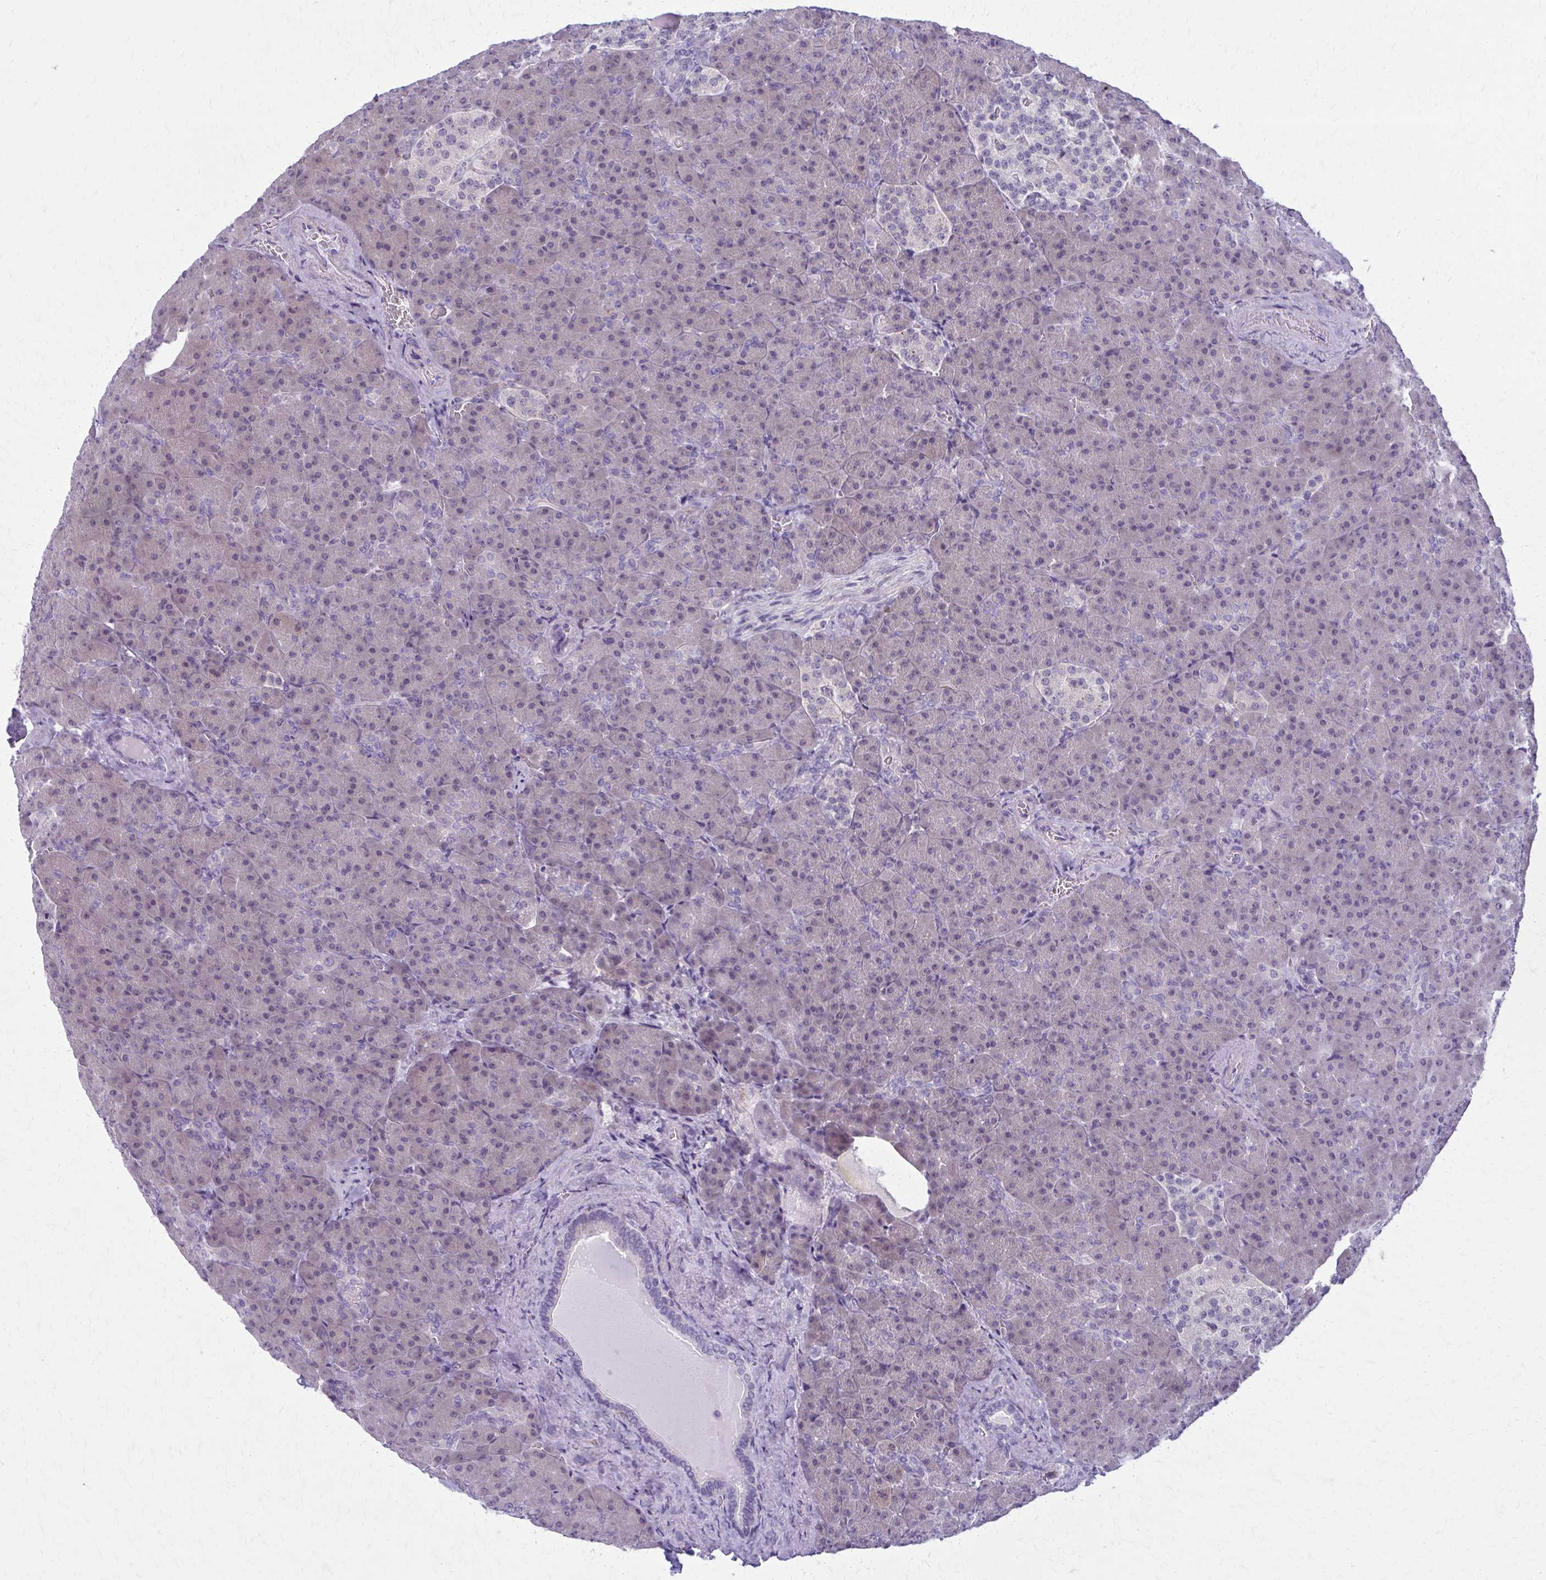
{"staining": {"intensity": "weak", "quantity": "<25%", "location": "nuclear"}, "tissue": "pancreas", "cell_type": "Exocrine glandular cells", "image_type": "normal", "snomed": [{"axis": "morphology", "description": "Normal tissue, NOS"}, {"axis": "topography", "description": "Pancreas"}], "caption": "Exocrine glandular cells show no significant protein positivity in unremarkable pancreas. The staining was performed using DAB (3,3'-diaminobenzidine) to visualize the protein expression in brown, while the nuclei were stained in blue with hematoxylin (Magnification: 20x).", "gene": "CD38", "patient": {"sex": "female", "age": 74}}